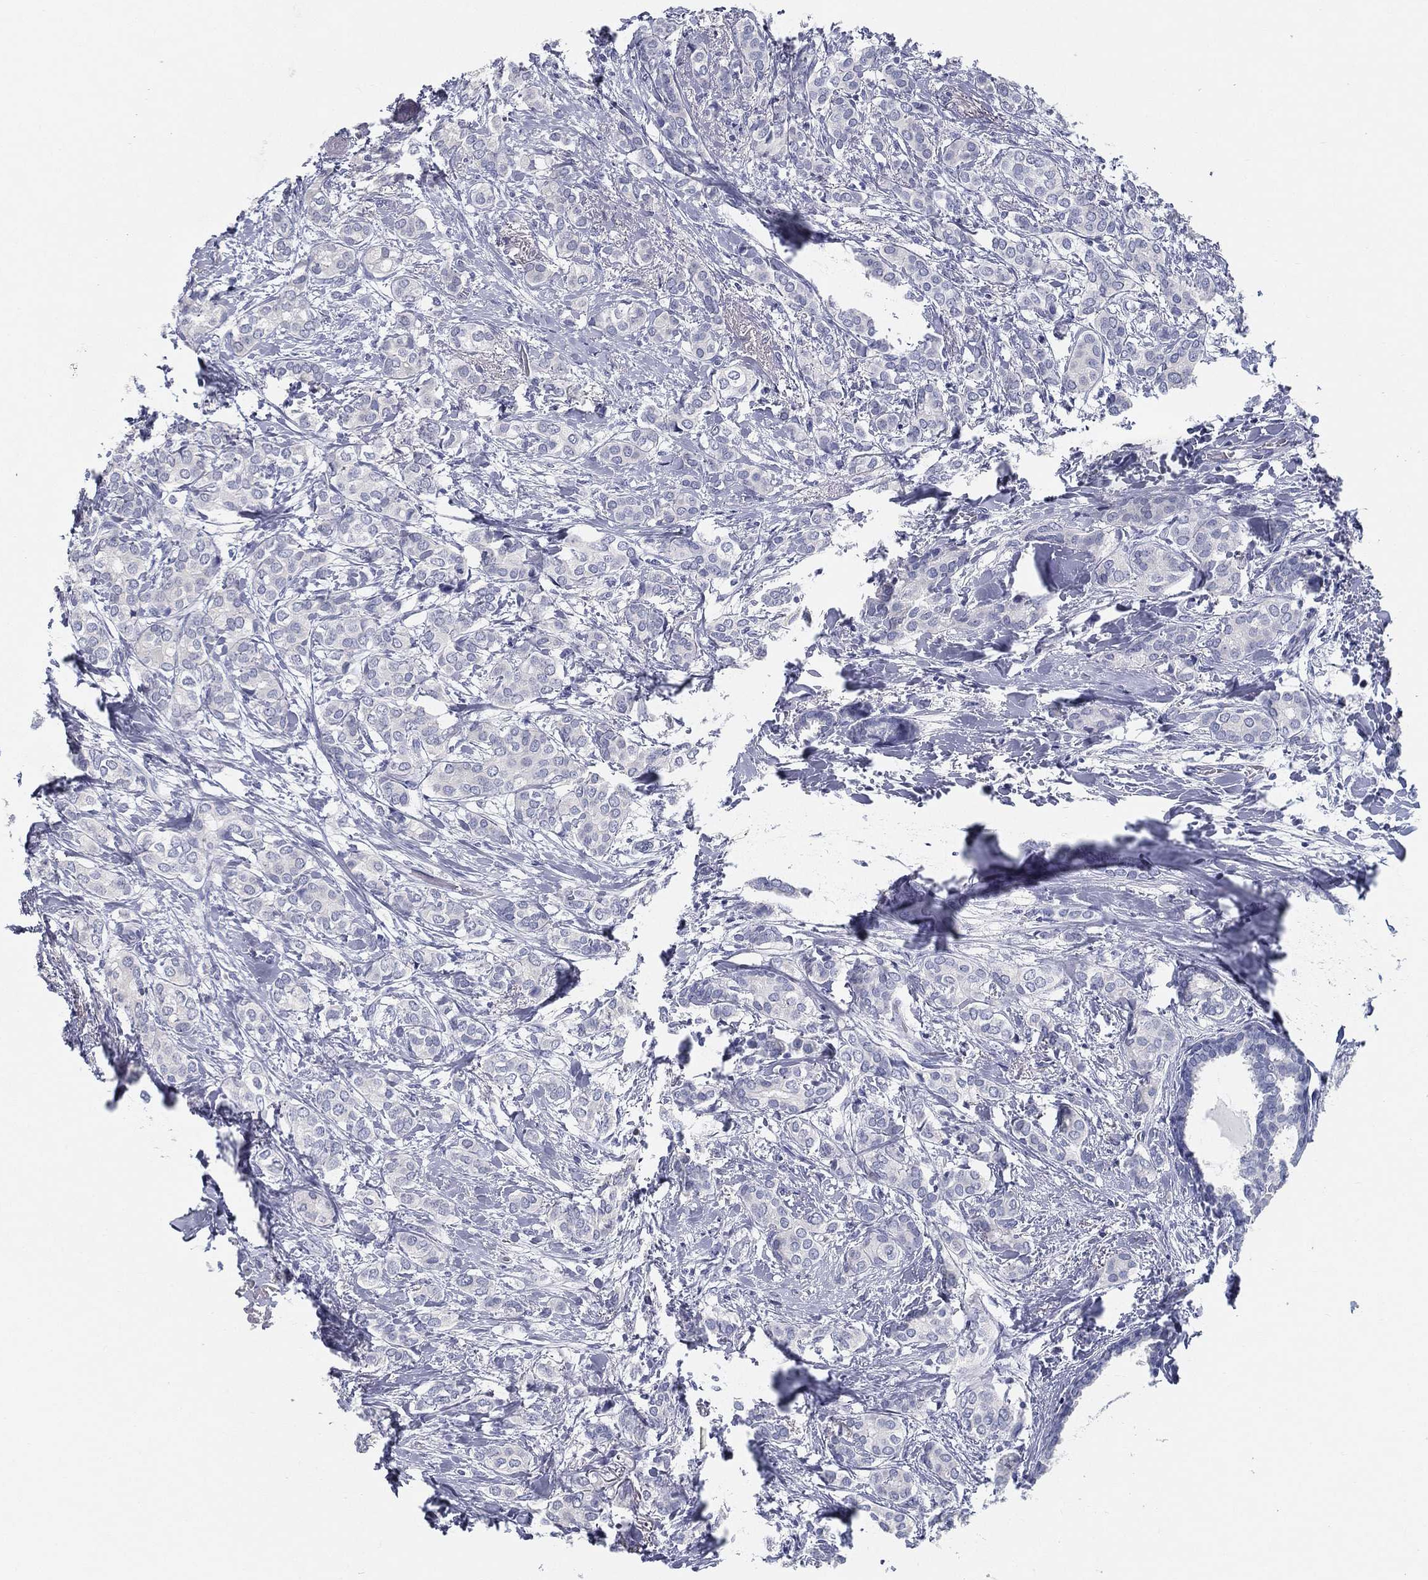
{"staining": {"intensity": "negative", "quantity": "none", "location": "none"}, "tissue": "breast cancer", "cell_type": "Tumor cells", "image_type": "cancer", "snomed": [{"axis": "morphology", "description": "Duct carcinoma"}, {"axis": "topography", "description": "Breast"}], "caption": "Breast cancer (intraductal carcinoma) stained for a protein using IHC displays no expression tumor cells.", "gene": "STS", "patient": {"sex": "female", "age": 73}}